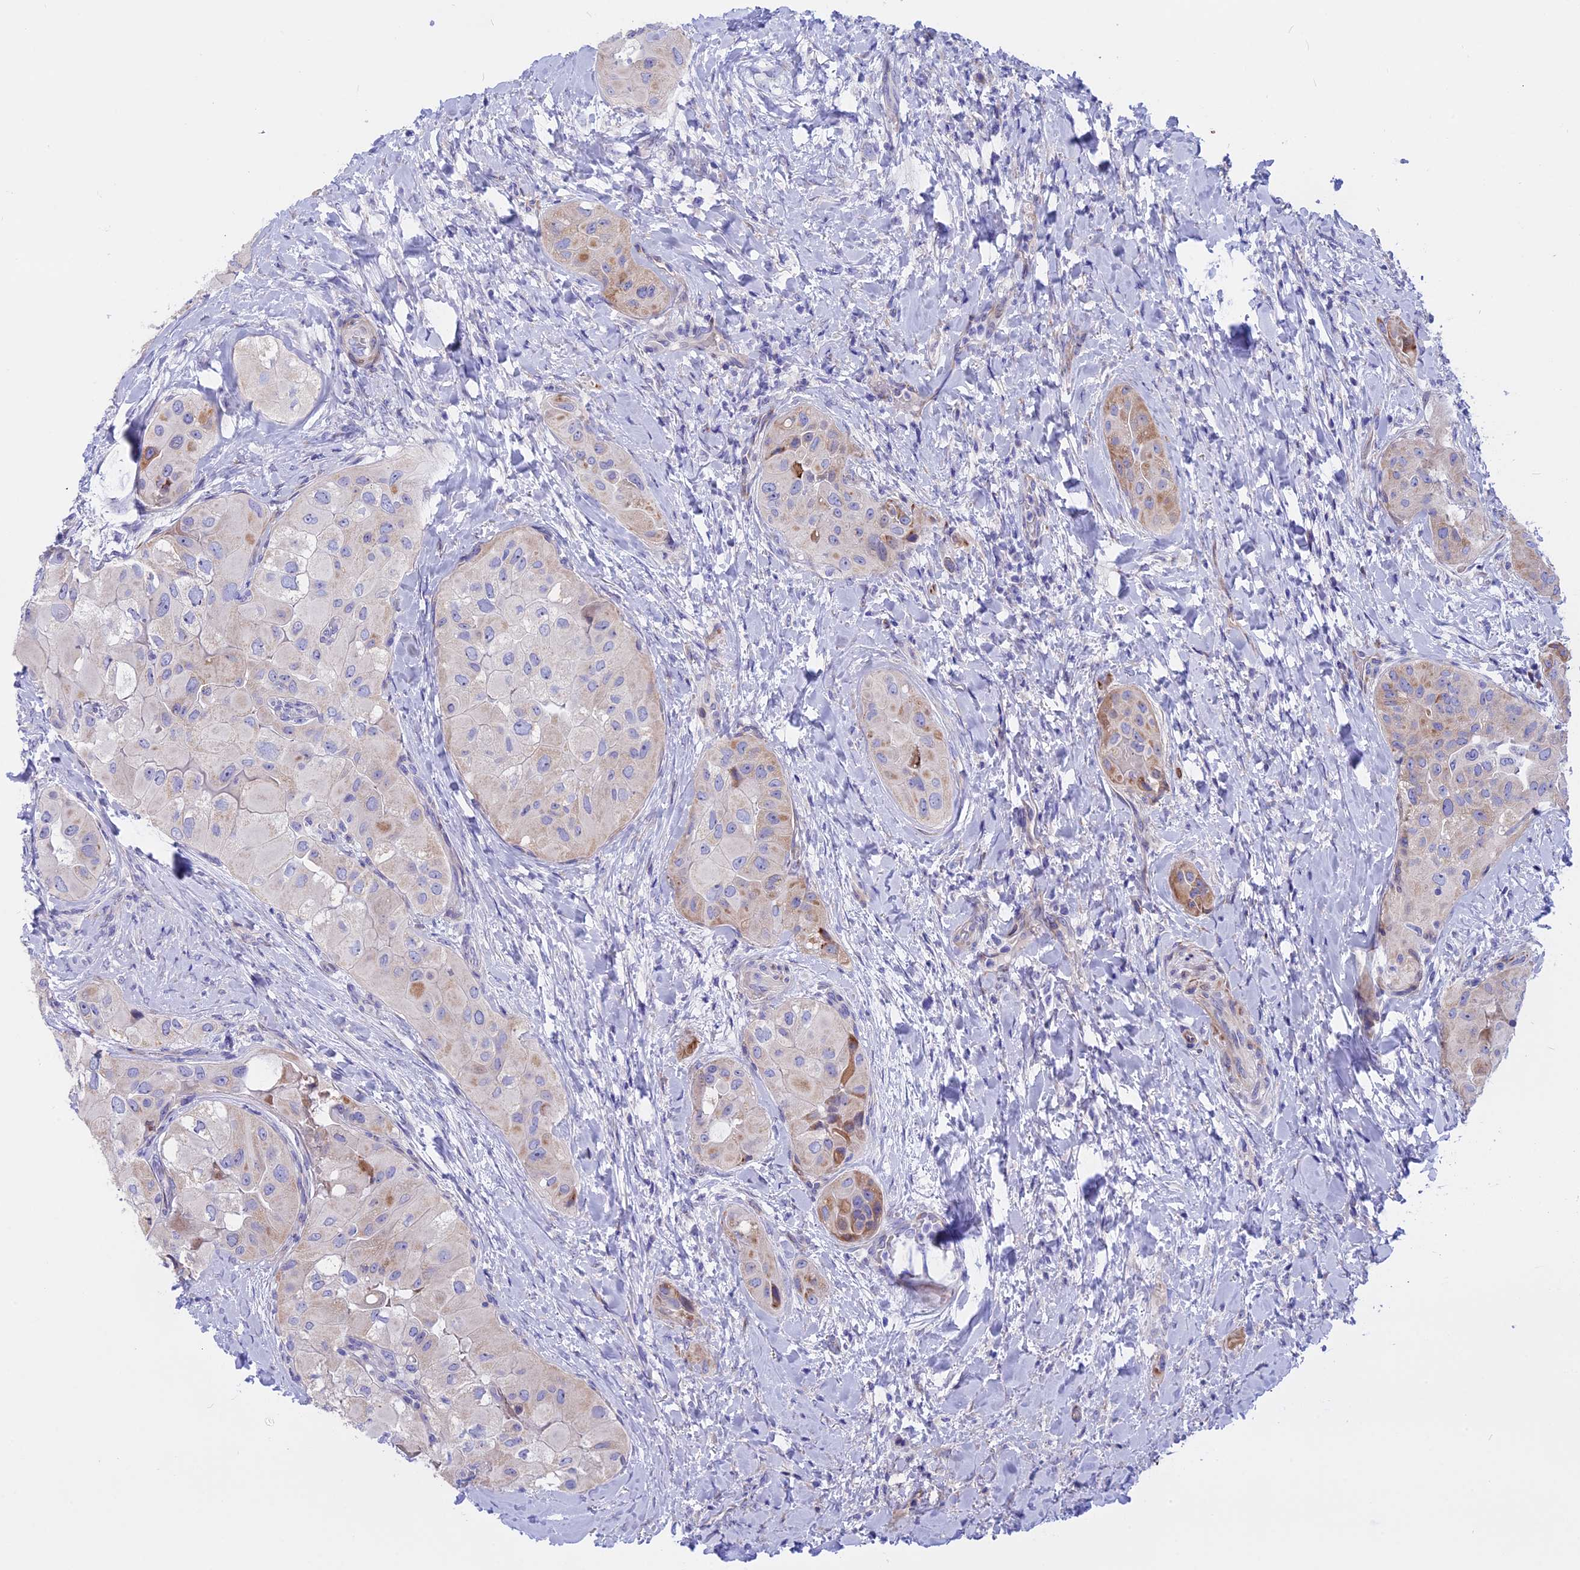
{"staining": {"intensity": "moderate", "quantity": "<25%", "location": "cytoplasmic/membranous"}, "tissue": "thyroid cancer", "cell_type": "Tumor cells", "image_type": "cancer", "snomed": [{"axis": "morphology", "description": "Normal tissue, NOS"}, {"axis": "morphology", "description": "Papillary adenocarcinoma, NOS"}, {"axis": "topography", "description": "Thyroid gland"}], "caption": "DAB immunohistochemical staining of human papillary adenocarcinoma (thyroid) reveals moderate cytoplasmic/membranous protein expression in approximately <25% of tumor cells. (DAB IHC, brown staining for protein, blue staining for nuclei).", "gene": "TMEM138", "patient": {"sex": "female", "age": 59}}